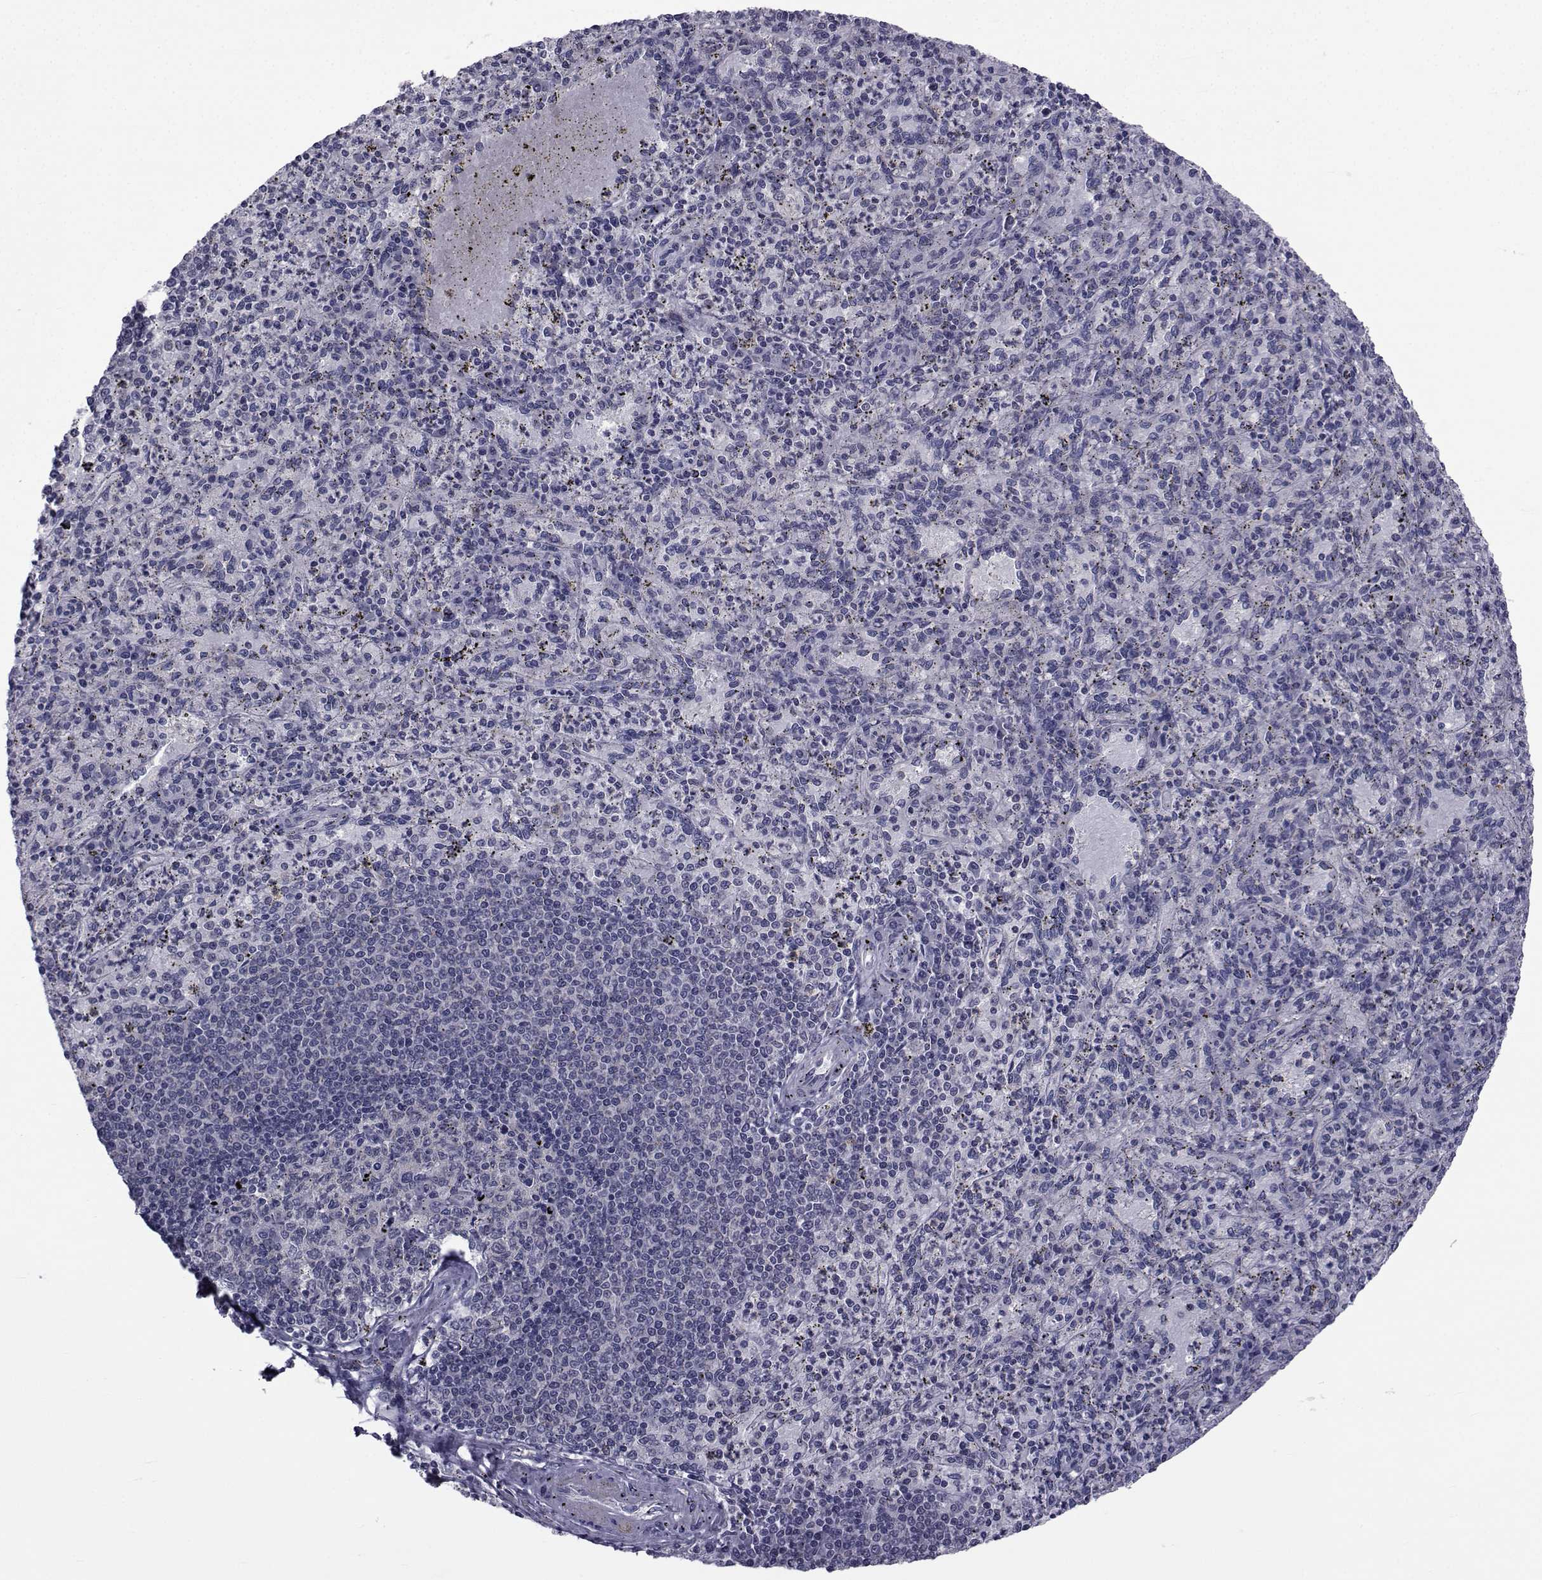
{"staining": {"intensity": "negative", "quantity": "none", "location": "none"}, "tissue": "spleen", "cell_type": "Cells in red pulp", "image_type": "normal", "snomed": [{"axis": "morphology", "description": "Normal tissue, NOS"}, {"axis": "topography", "description": "Spleen"}], "caption": "Immunohistochemical staining of normal spleen exhibits no significant expression in cells in red pulp.", "gene": "SLC30A10", "patient": {"sex": "male", "age": 60}}